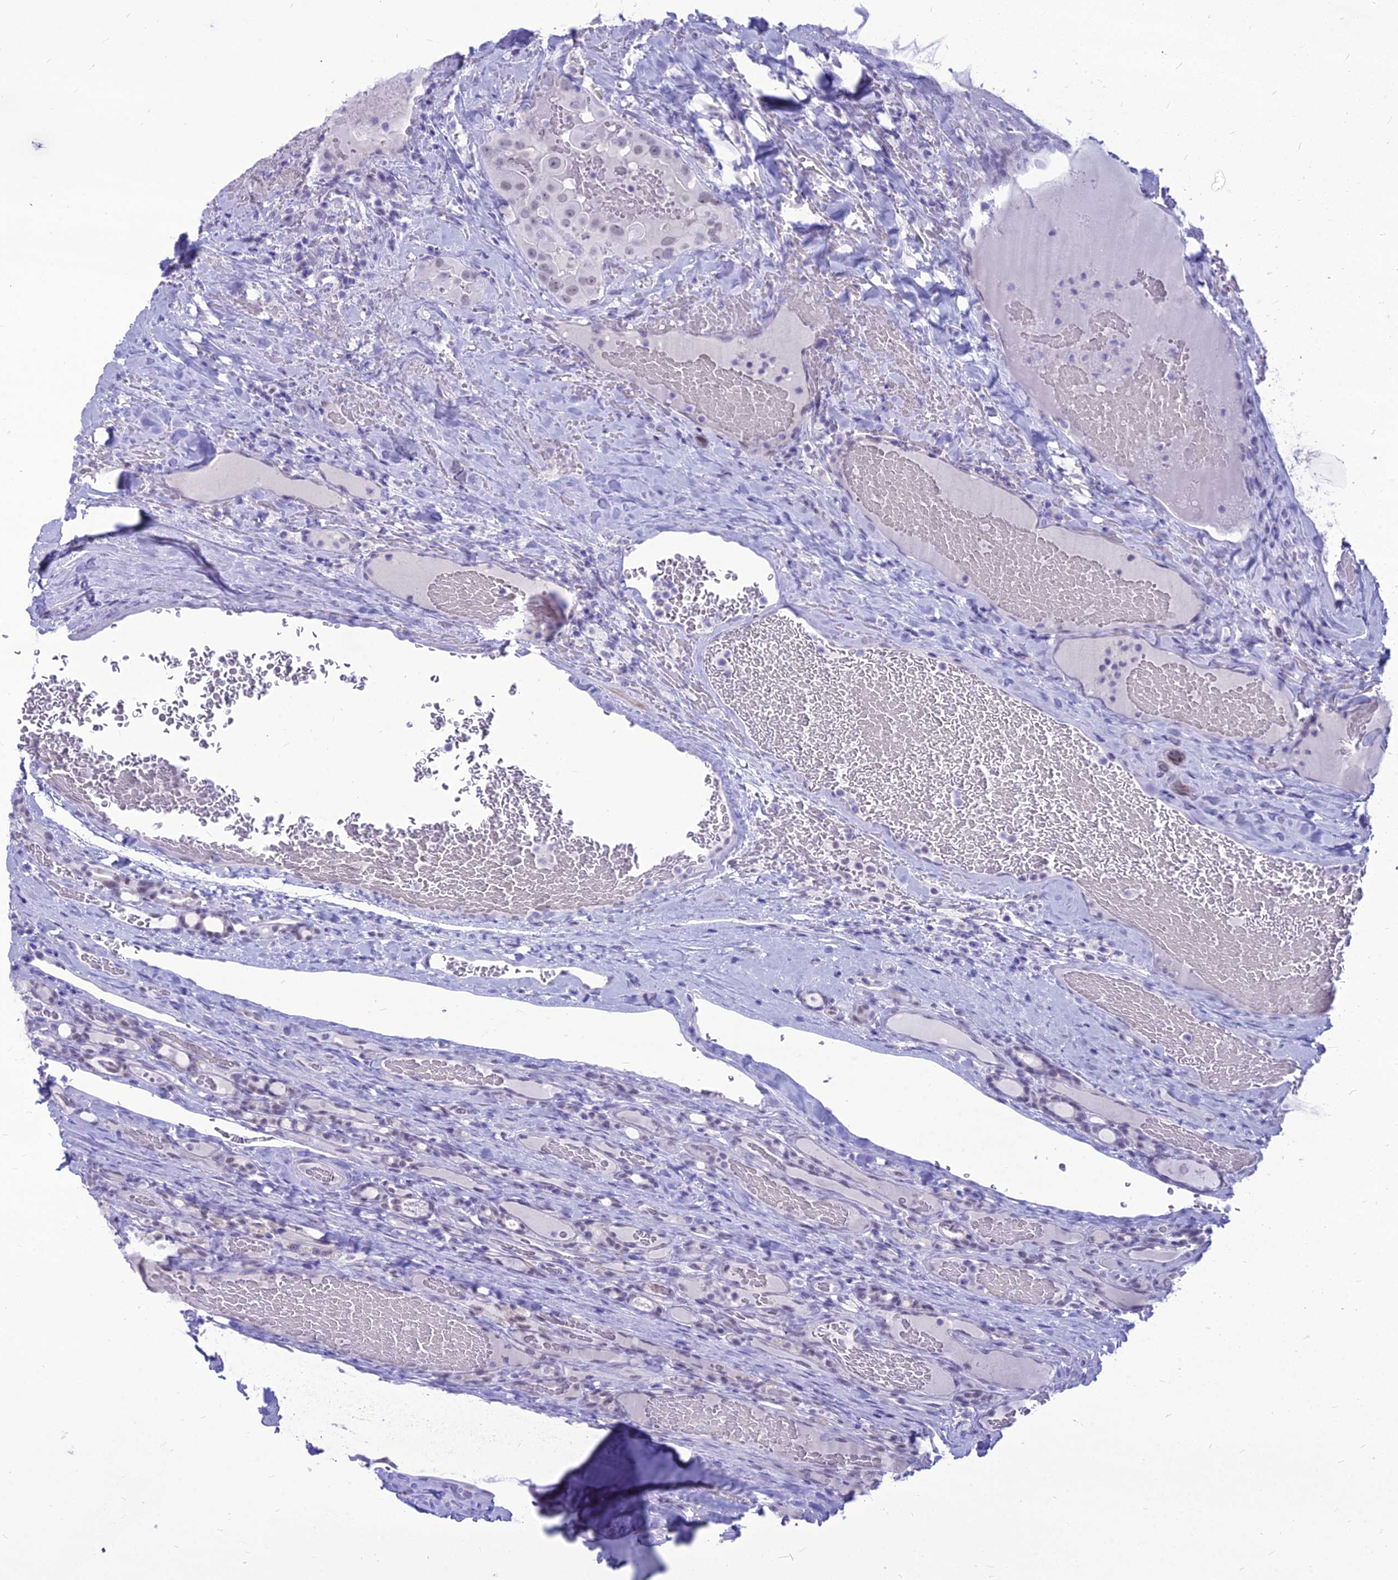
{"staining": {"intensity": "weak", "quantity": "<25%", "location": "nuclear"}, "tissue": "thyroid cancer", "cell_type": "Tumor cells", "image_type": "cancer", "snomed": [{"axis": "morphology", "description": "Papillary adenocarcinoma, NOS"}, {"axis": "topography", "description": "Thyroid gland"}], "caption": "Image shows no significant protein positivity in tumor cells of papillary adenocarcinoma (thyroid). The staining was performed using DAB (3,3'-diaminobenzidine) to visualize the protein expression in brown, while the nuclei were stained in blue with hematoxylin (Magnification: 20x).", "gene": "DHX40", "patient": {"sex": "female", "age": 72}}